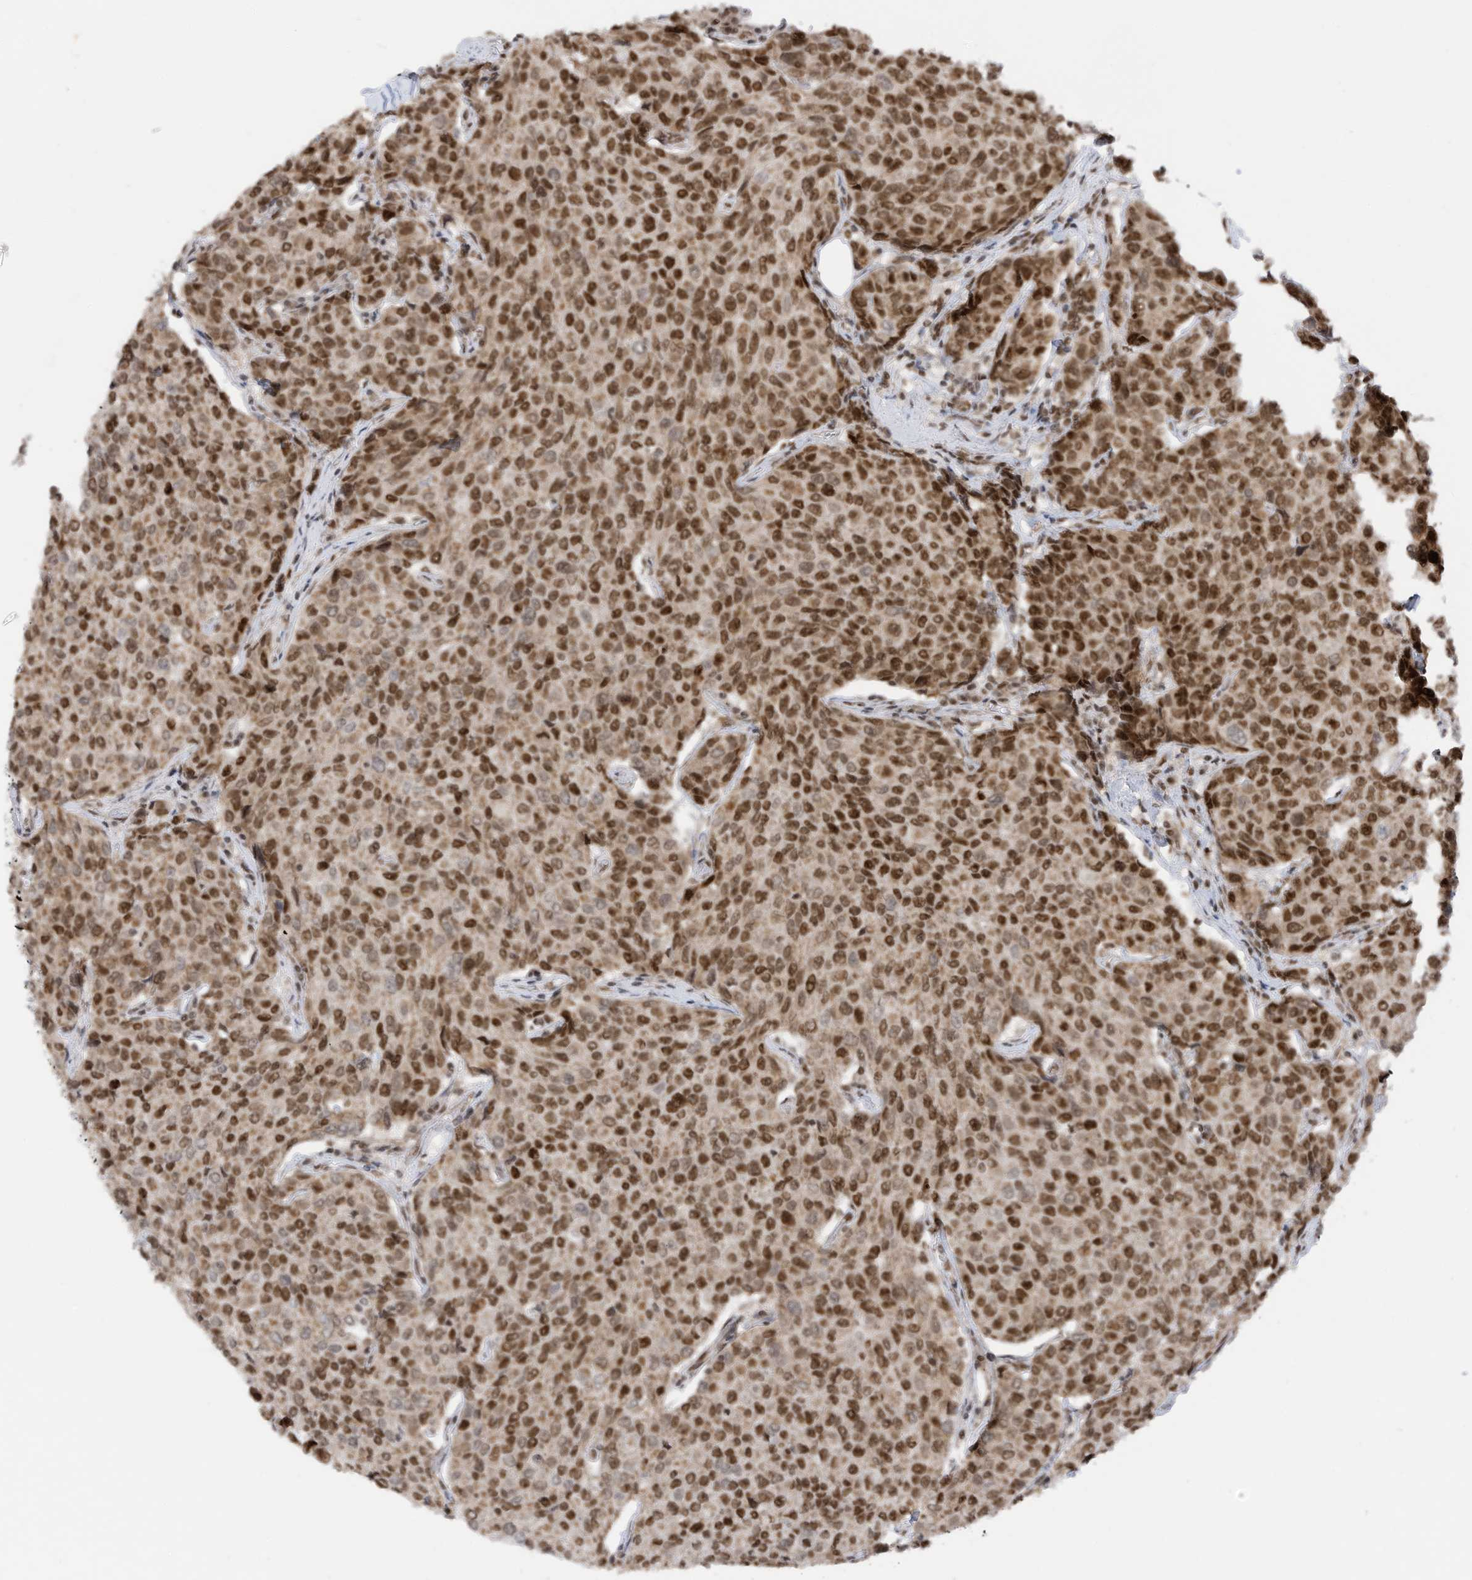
{"staining": {"intensity": "strong", "quantity": ">75%", "location": "nuclear"}, "tissue": "breast cancer", "cell_type": "Tumor cells", "image_type": "cancer", "snomed": [{"axis": "morphology", "description": "Duct carcinoma"}, {"axis": "topography", "description": "Breast"}], "caption": "Immunohistochemical staining of breast cancer (intraductal carcinoma) reveals strong nuclear protein staining in approximately >75% of tumor cells.", "gene": "AURKAIP1", "patient": {"sex": "female", "age": 55}}